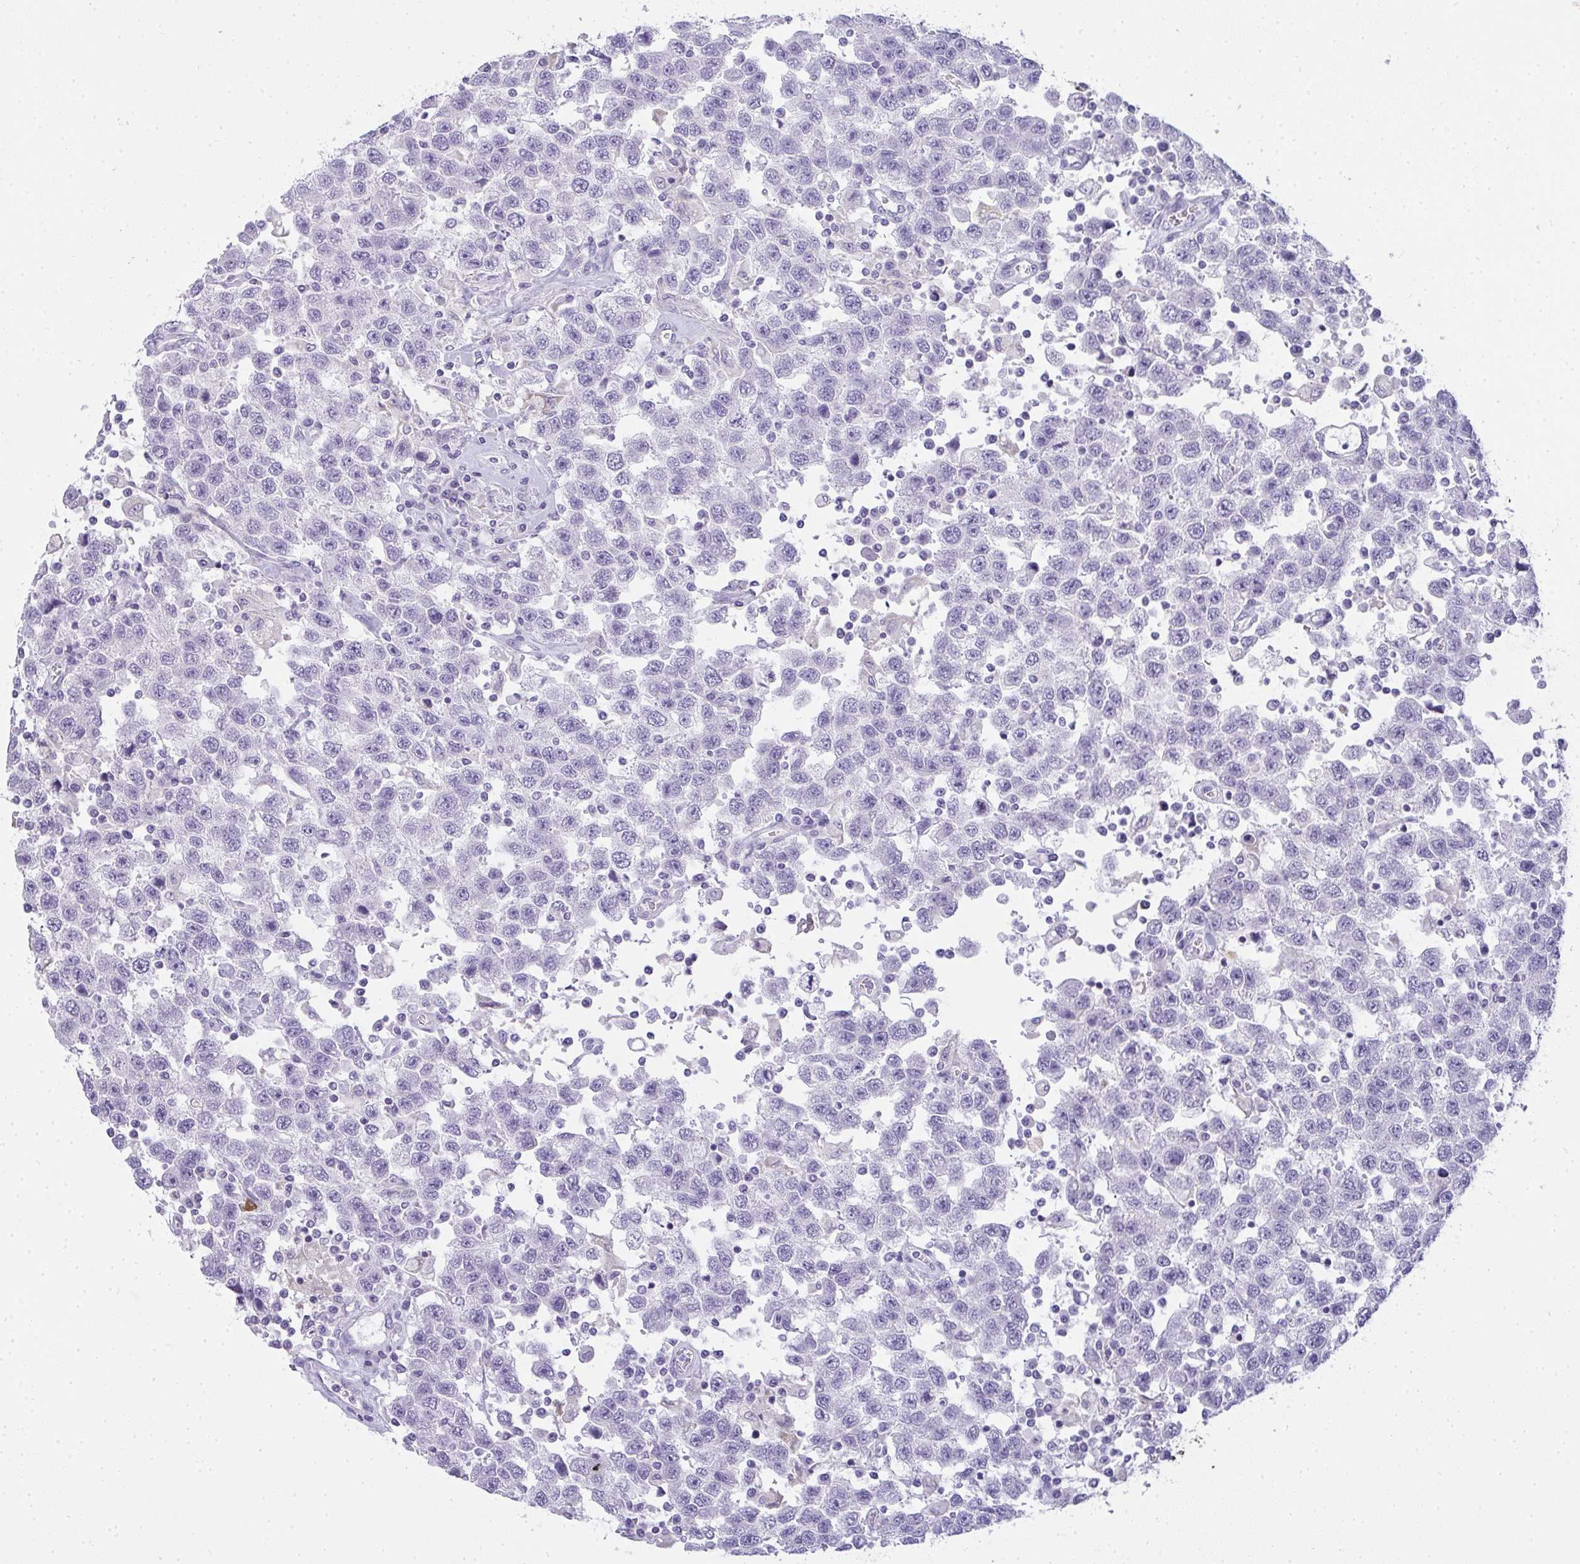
{"staining": {"intensity": "negative", "quantity": "none", "location": "none"}, "tissue": "testis cancer", "cell_type": "Tumor cells", "image_type": "cancer", "snomed": [{"axis": "morphology", "description": "Seminoma, NOS"}, {"axis": "topography", "description": "Testis"}], "caption": "Immunohistochemistry (IHC) histopathology image of neoplastic tissue: human testis seminoma stained with DAB (3,3'-diaminobenzidine) displays no significant protein expression in tumor cells.", "gene": "GSDMB", "patient": {"sex": "male", "age": 41}}